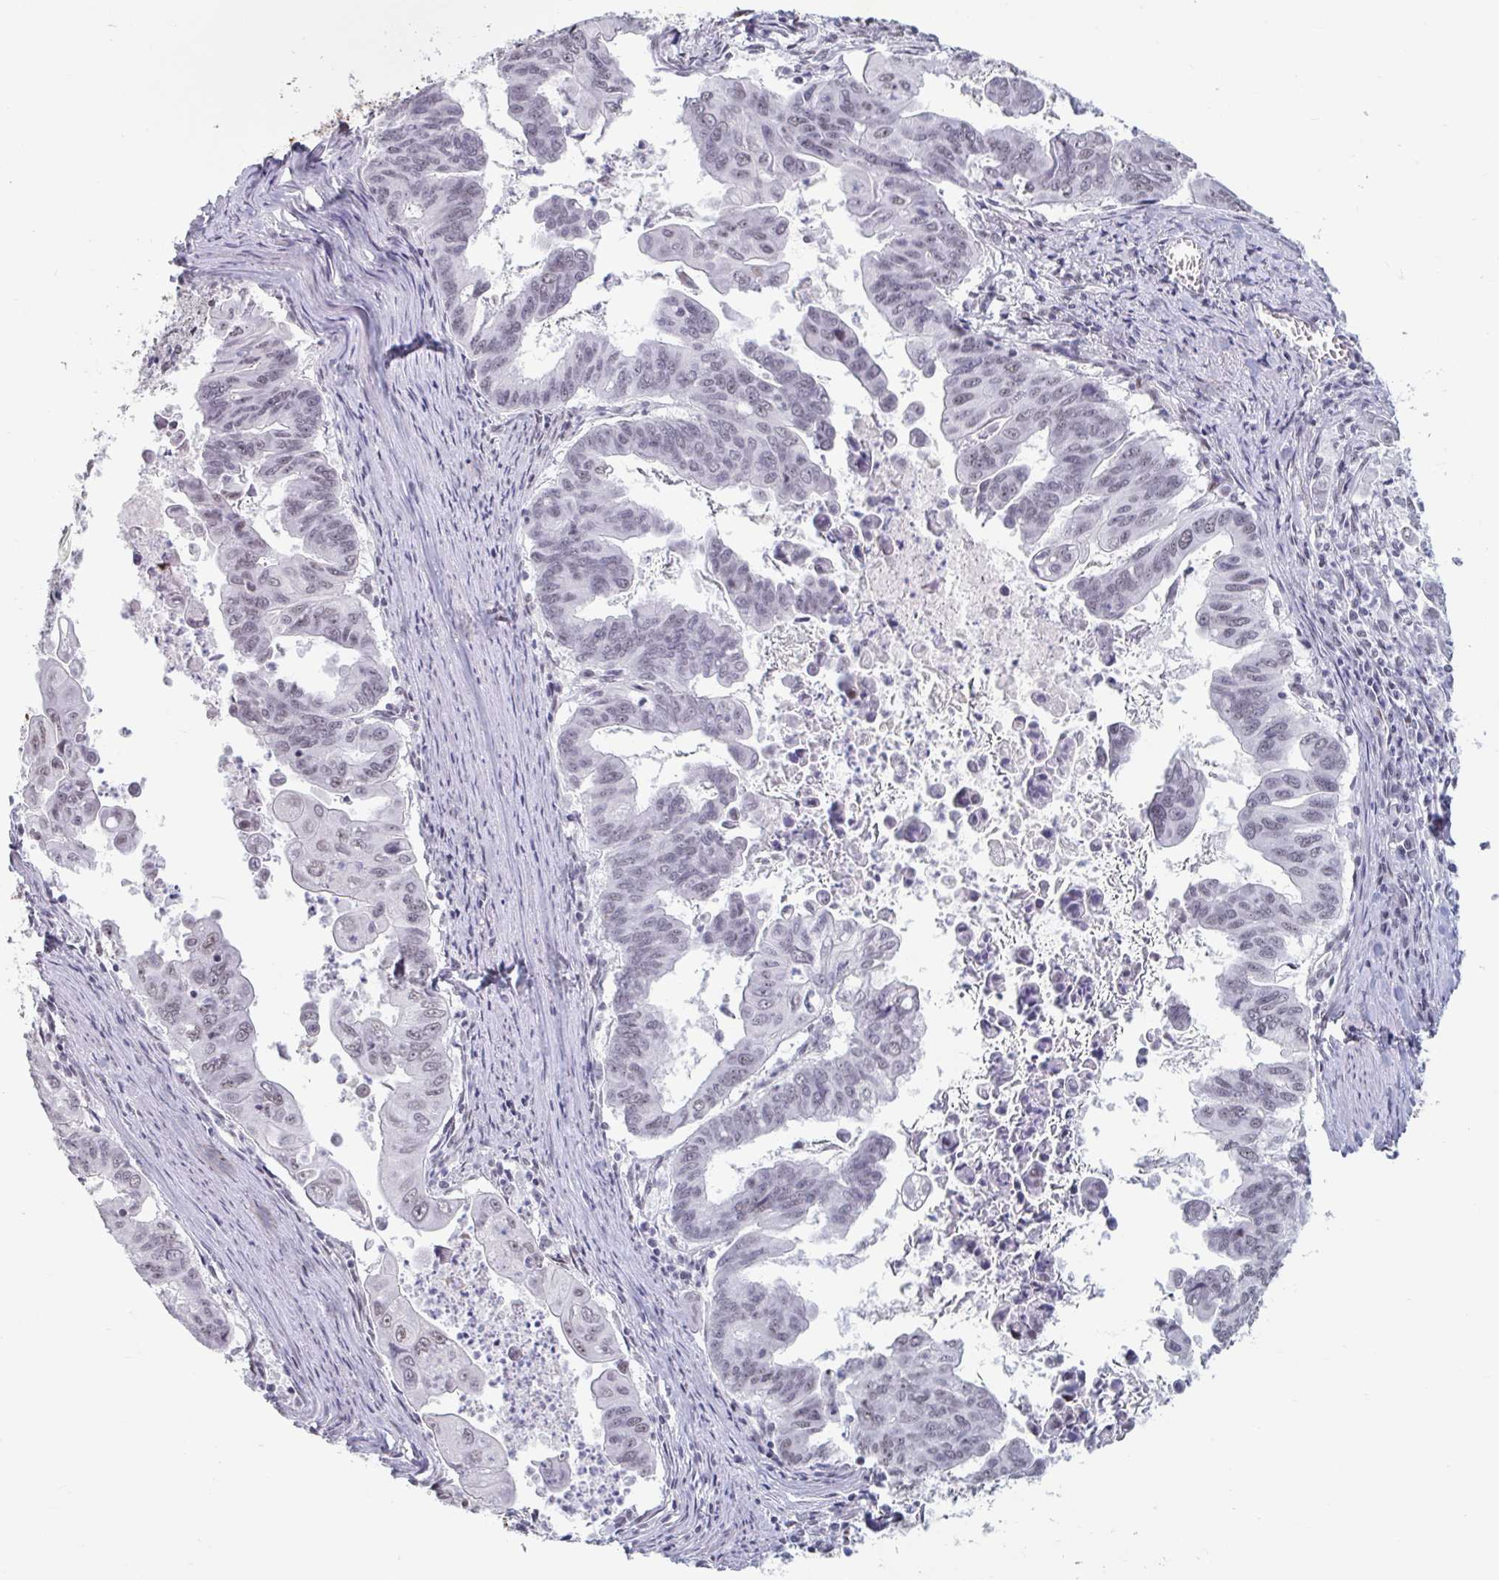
{"staining": {"intensity": "weak", "quantity": "<25%", "location": "nuclear"}, "tissue": "stomach cancer", "cell_type": "Tumor cells", "image_type": "cancer", "snomed": [{"axis": "morphology", "description": "Adenocarcinoma, NOS"}, {"axis": "topography", "description": "Stomach, upper"}], "caption": "Immunohistochemistry of adenocarcinoma (stomach) demonstrates no positivity in tumor cells.", "gene": "HSD17B6", "patient": {"sex": "male", "age": 80}}